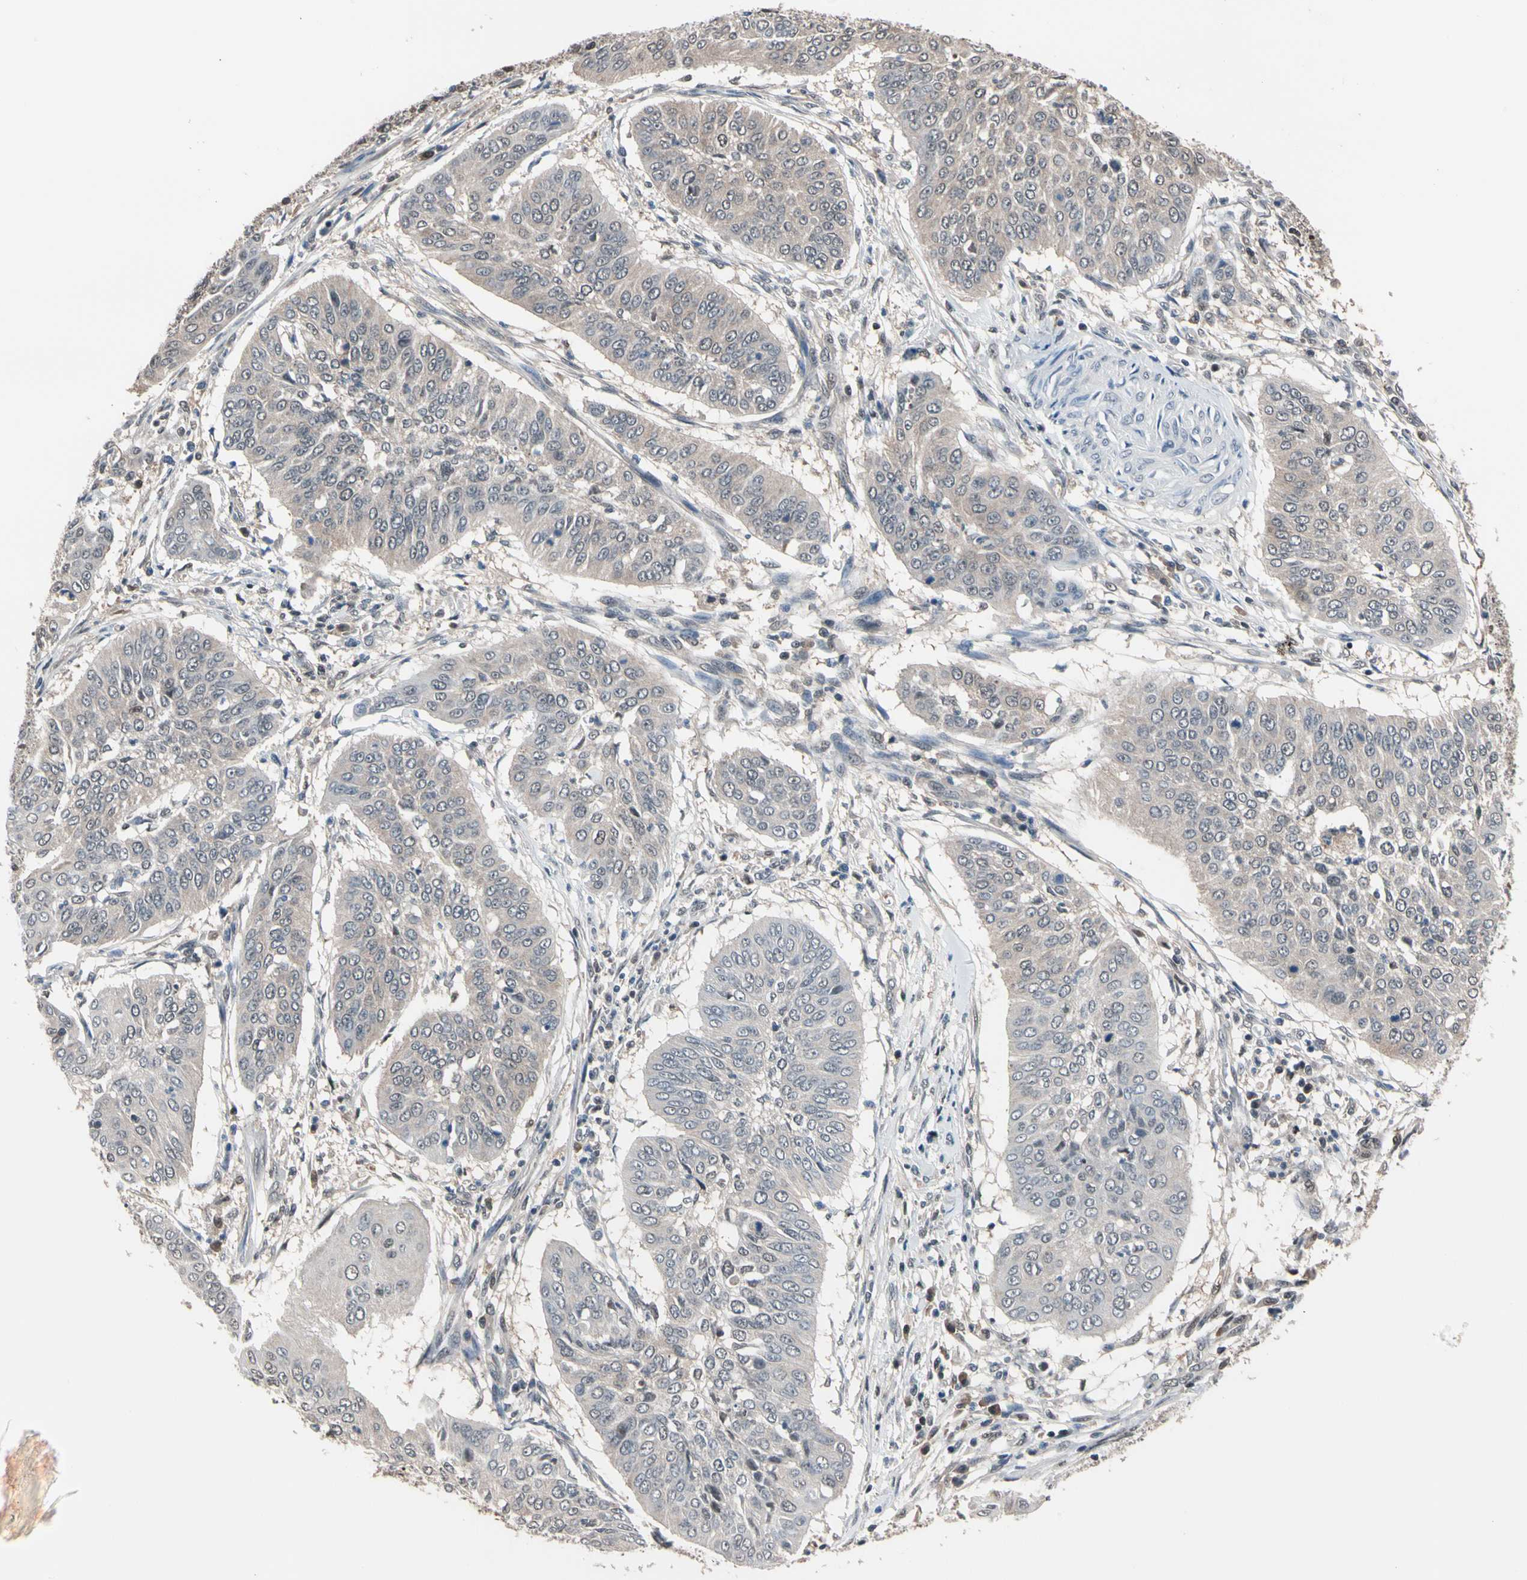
{"staining": {"intensity": "weak", "quantity": "<25%", "location": "cytoplasmic/membranous"}, "tissue": "cervical cancer", "cell_type": "Tumor cells", "image_type": "cancer", "snomed": [{"axis": "morphology", "description": "Normal tissue, NOS"}, {"axis": "morphology", "description": "Squamous cell carcinoma, NOS"}, {"axis": "topography", "description": "Cervix"}], "caption": "High magnification brightfield microscopy of cervical squamous cell carcinoma stained with DAB (3,3'-diaminobenzidine) (brown) and counterstained with hematoxylin (blue): tumor cells show no significant expression.", "gene": "PSMA2", "patient": {"sex": "female", "age": 39}}